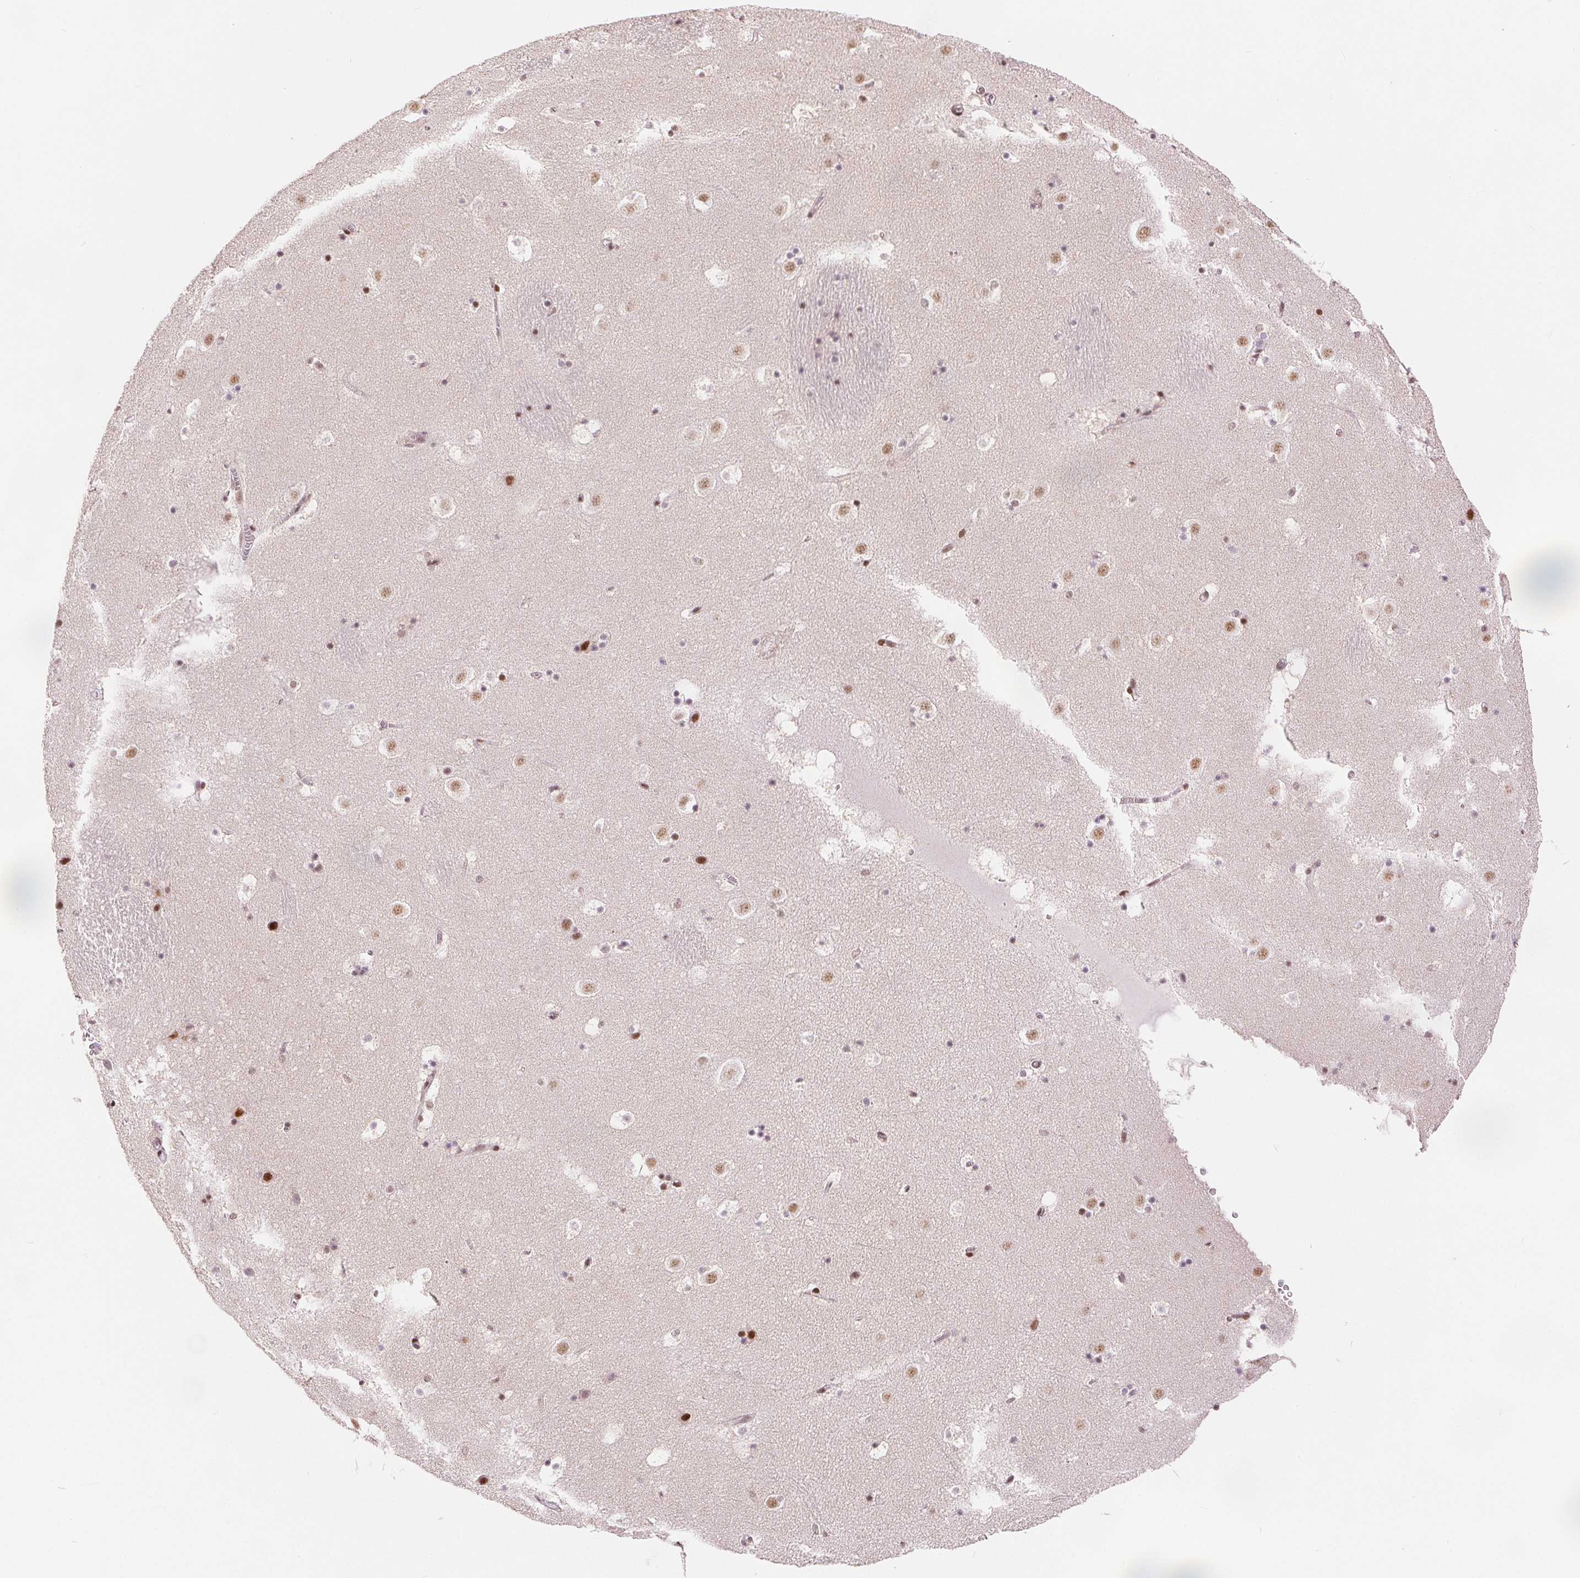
{"staining": {"intensity": "moderate", "quantity": "25%-75%", "location": "nuclear"}, "tissue": "caudate", "cell_type": "Glial cells", "image_type": "normal", "snomed": [{"axis": "morphology", "description": "Normal tissue, NOS"}, {"axis": "topography", "description": "Lateral ventricle wall"}], "caption": "This histopathology image demonstrates normal caudate stained with IHC to label a protein in brown. The nuclear of glial cells show moderate positivity for the protein. Nuclei are counter-stained blue.", "gene": "ZNF703", "patient": {"sex": "male", "age": 37}}